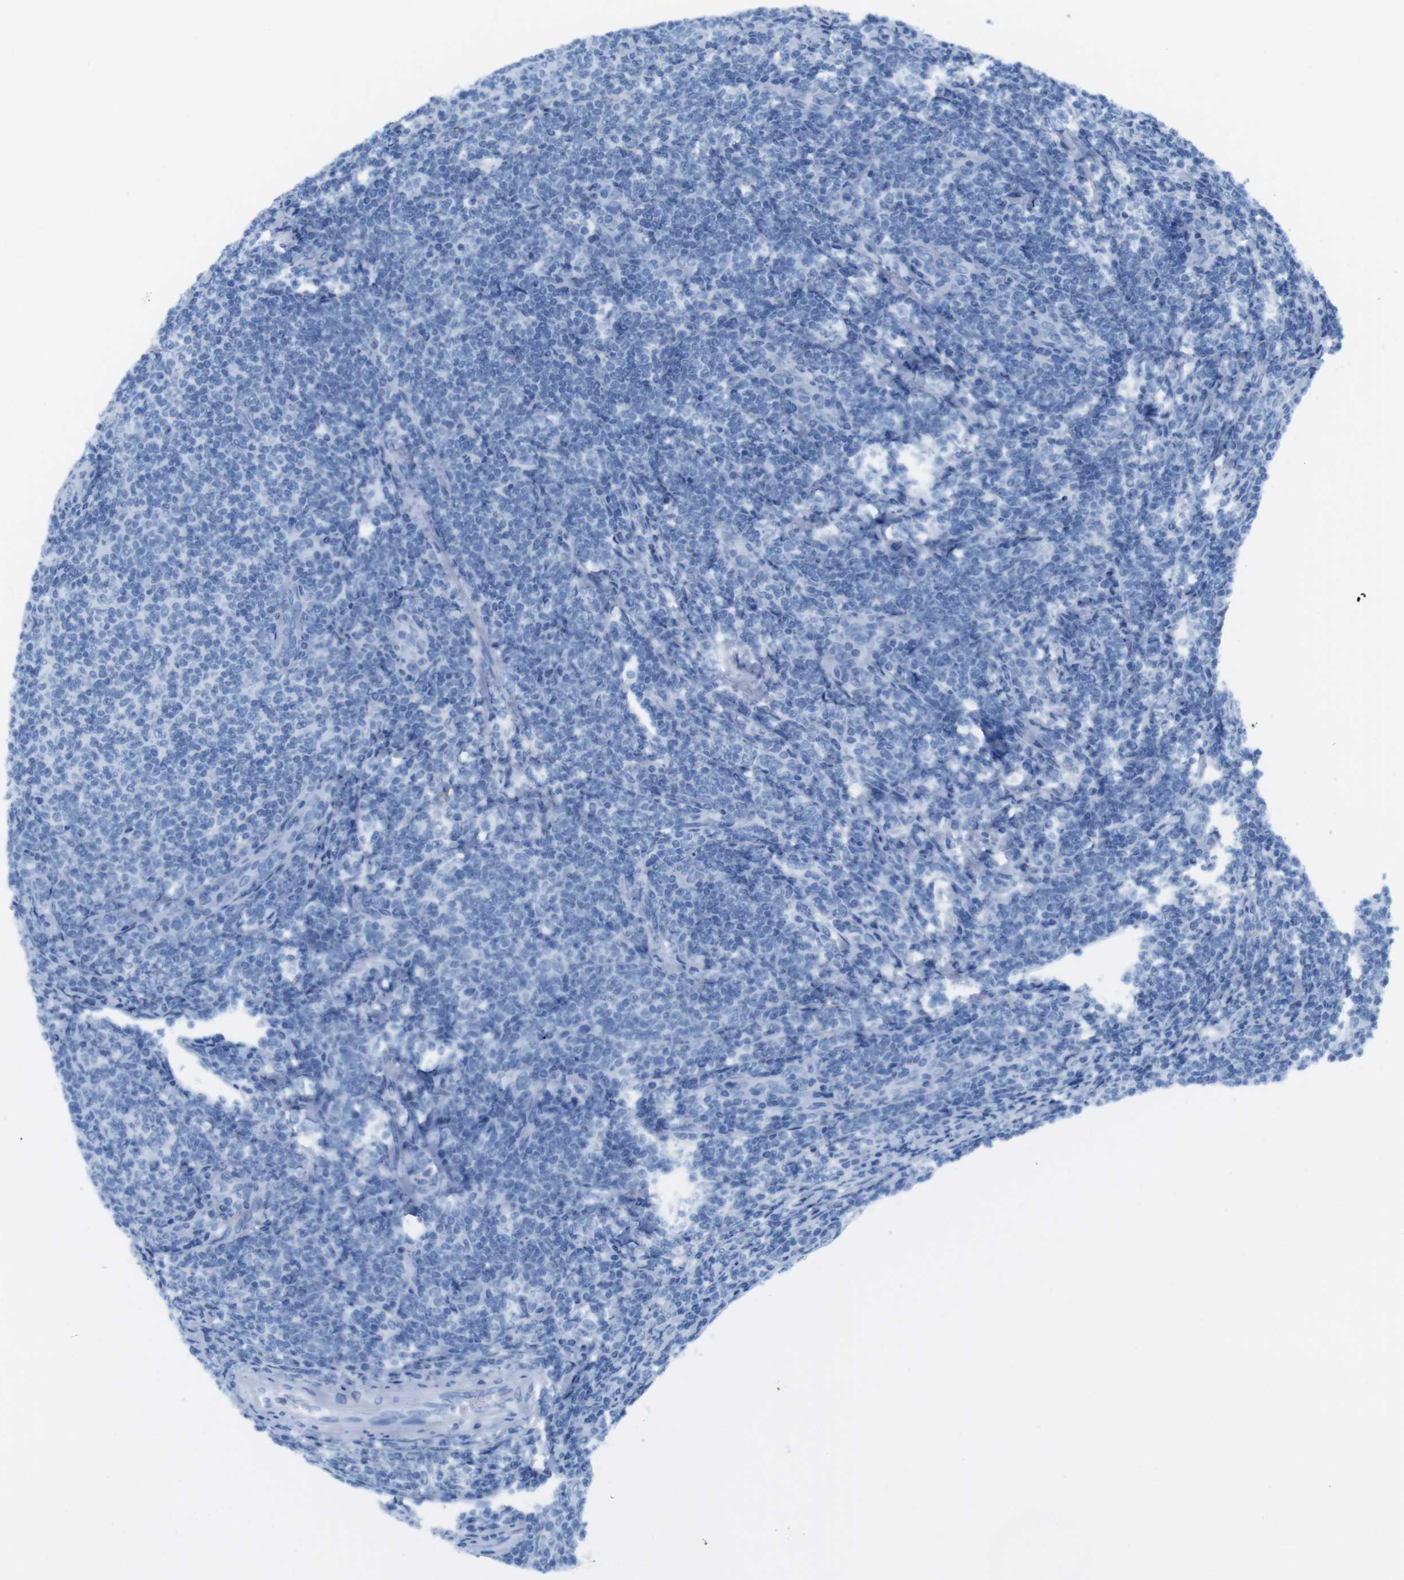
{"staining": {"intensity": "negative", "quantity": "none", "location": "none"}, "tissue": "lymphoma", "cell_type": "Tumor cells", "image_type": "cancer", "snomed": [{"axis": "morphology", "description": "Malignant lymphoma, non-Hodgkin's type, Low grade"}, {"axis": "topography", "description": "Lymph node"}], "caption": "High power microscopy photomicrograph of an immunohistochemistry micrograph of low-grade malignant lymphoma, non-Hodgkin's type, revealing no significant positivity in tumor cells.", "gene": "TNFRSF4", "patient": {"sex": "male", "age": 66}}